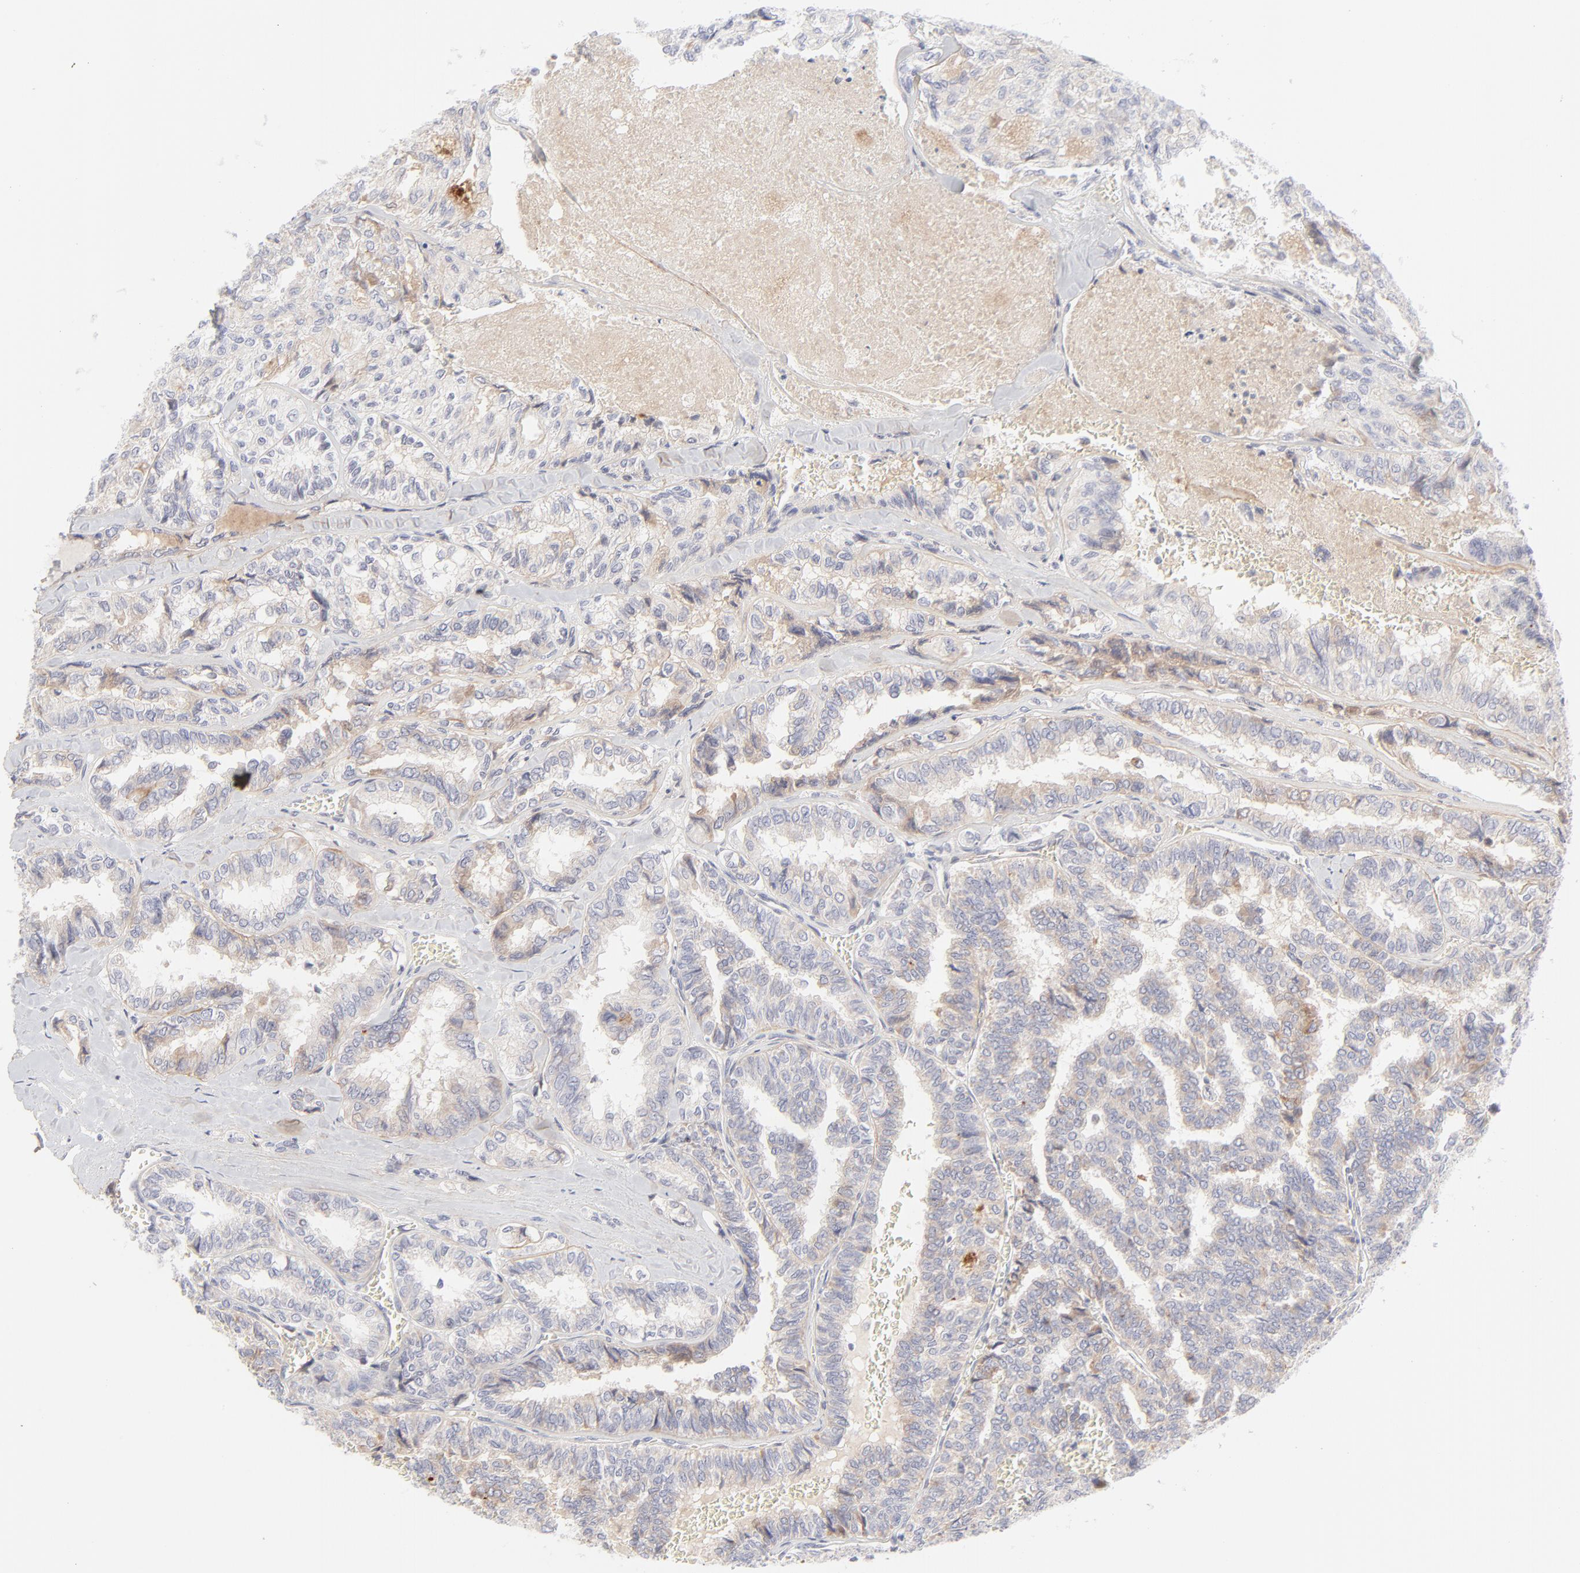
{"staining": {"intensity": "weak", "quantity": "25%-75%", "location": "cytoplasmic/membranous"}, "tissue": "thyroid cancer", "cell_type": "Tumor cells", "image_type": "cancer", "snomed": [{"axis": "morphology", "description": "Papillary adenocarcinoma, NOS"}, {"axis": "topography", "description": "Thyroid gland"}], "caption": "Weak cytoplasmic/membranous protein expression is identified in approximately 25%-75% of tumor cells in papillary adenocarcinoma (thyroid). (DAB (3,3'-diaminobenzidine) IHC with brightfield microscopy, high magnification).", "gene": "NPNT", "patient": {"sex": "female", "age": 35}}